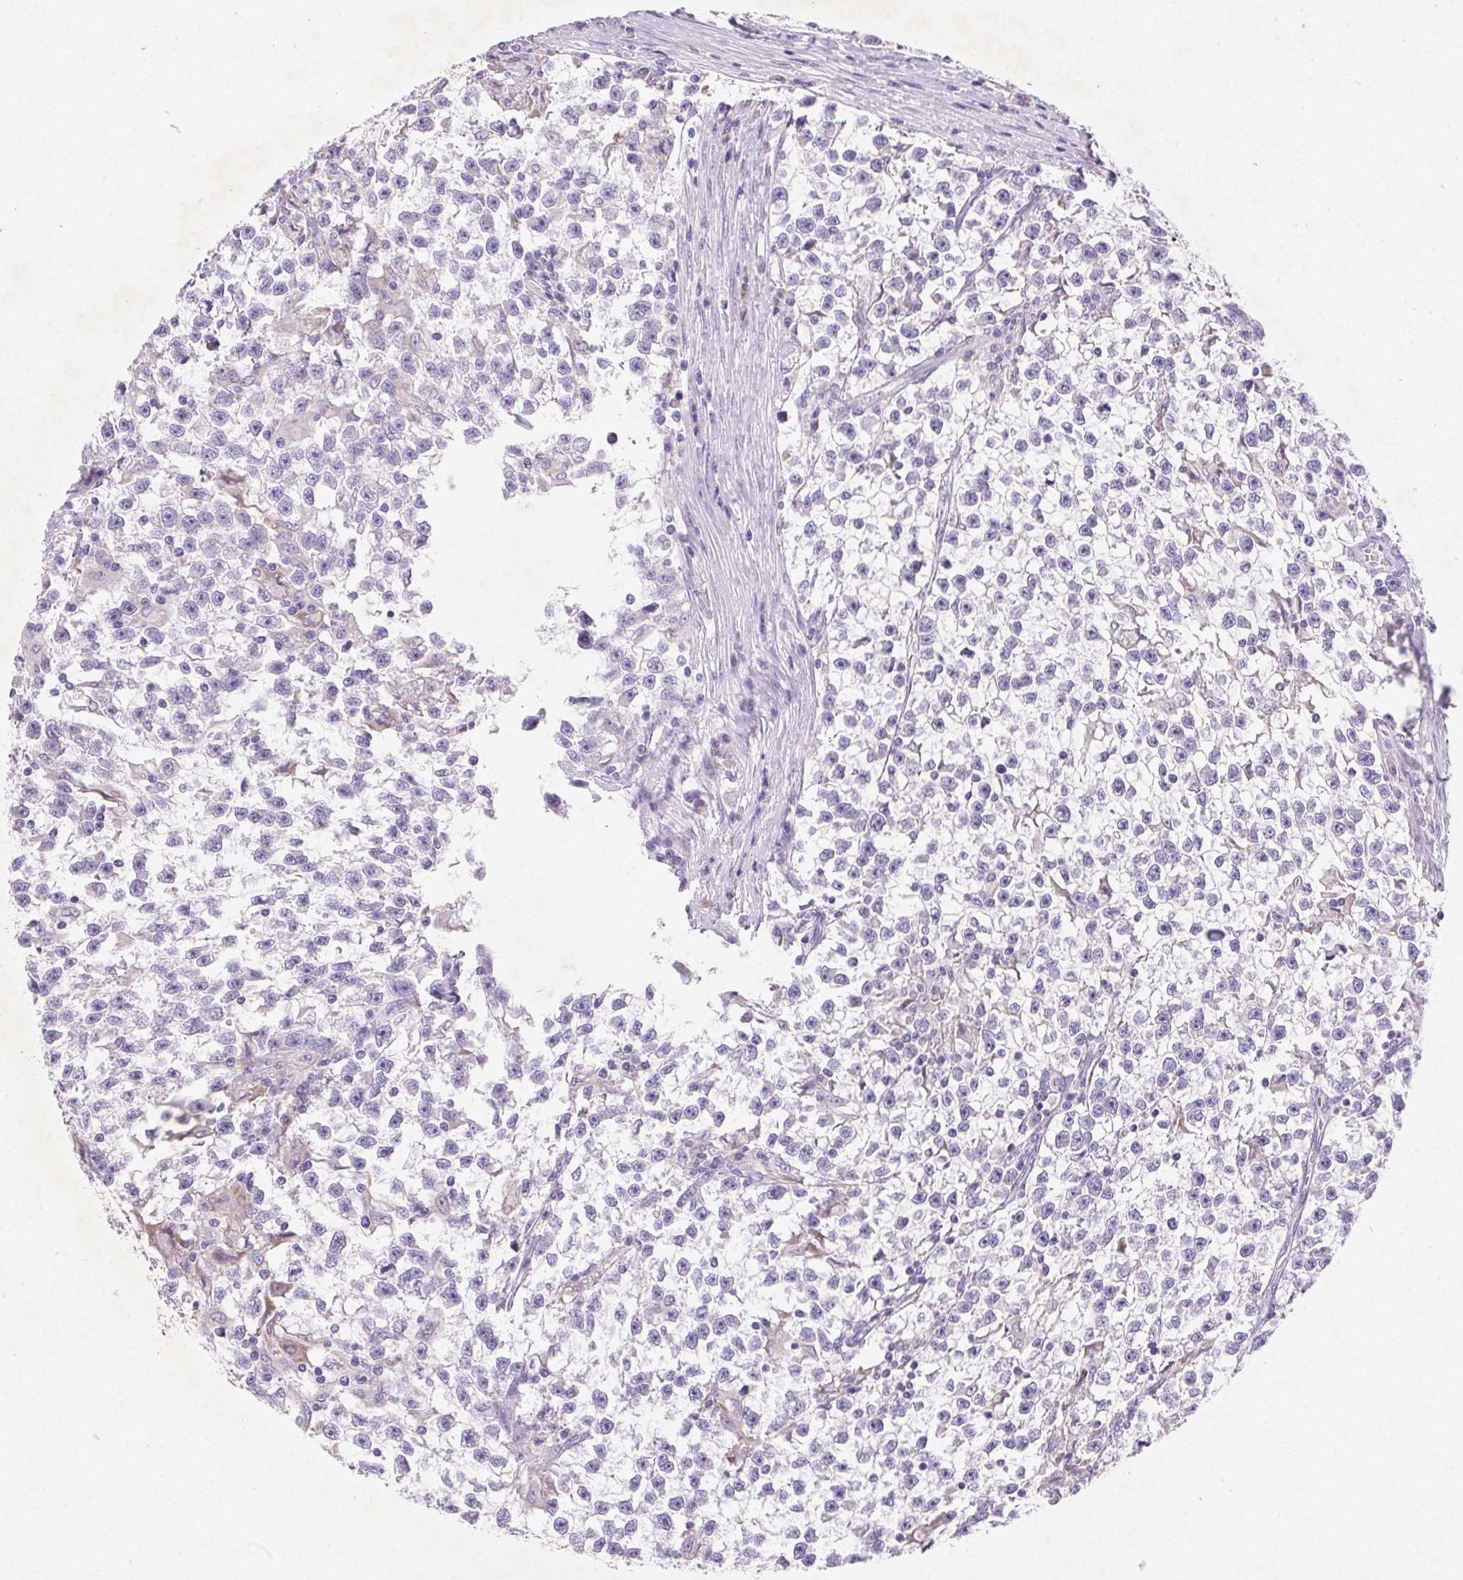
{"staining": {"intensity": "negative", "quantity": "none", "location": "none"}, "tissue": "testis cancer", "cell_type": "Tumor cells", "image_type": "cancer", "snomed": [{"axis": "morphology", "description": "Seminoma, NOS"}, {"axis": "topography", "description": "Testis"}], "caption": "The image demonstrates no staining of tumor cells in testis seminoma.", "gene": "ARHGAP11B", "patient": {"sex": "male", "age": 31}}